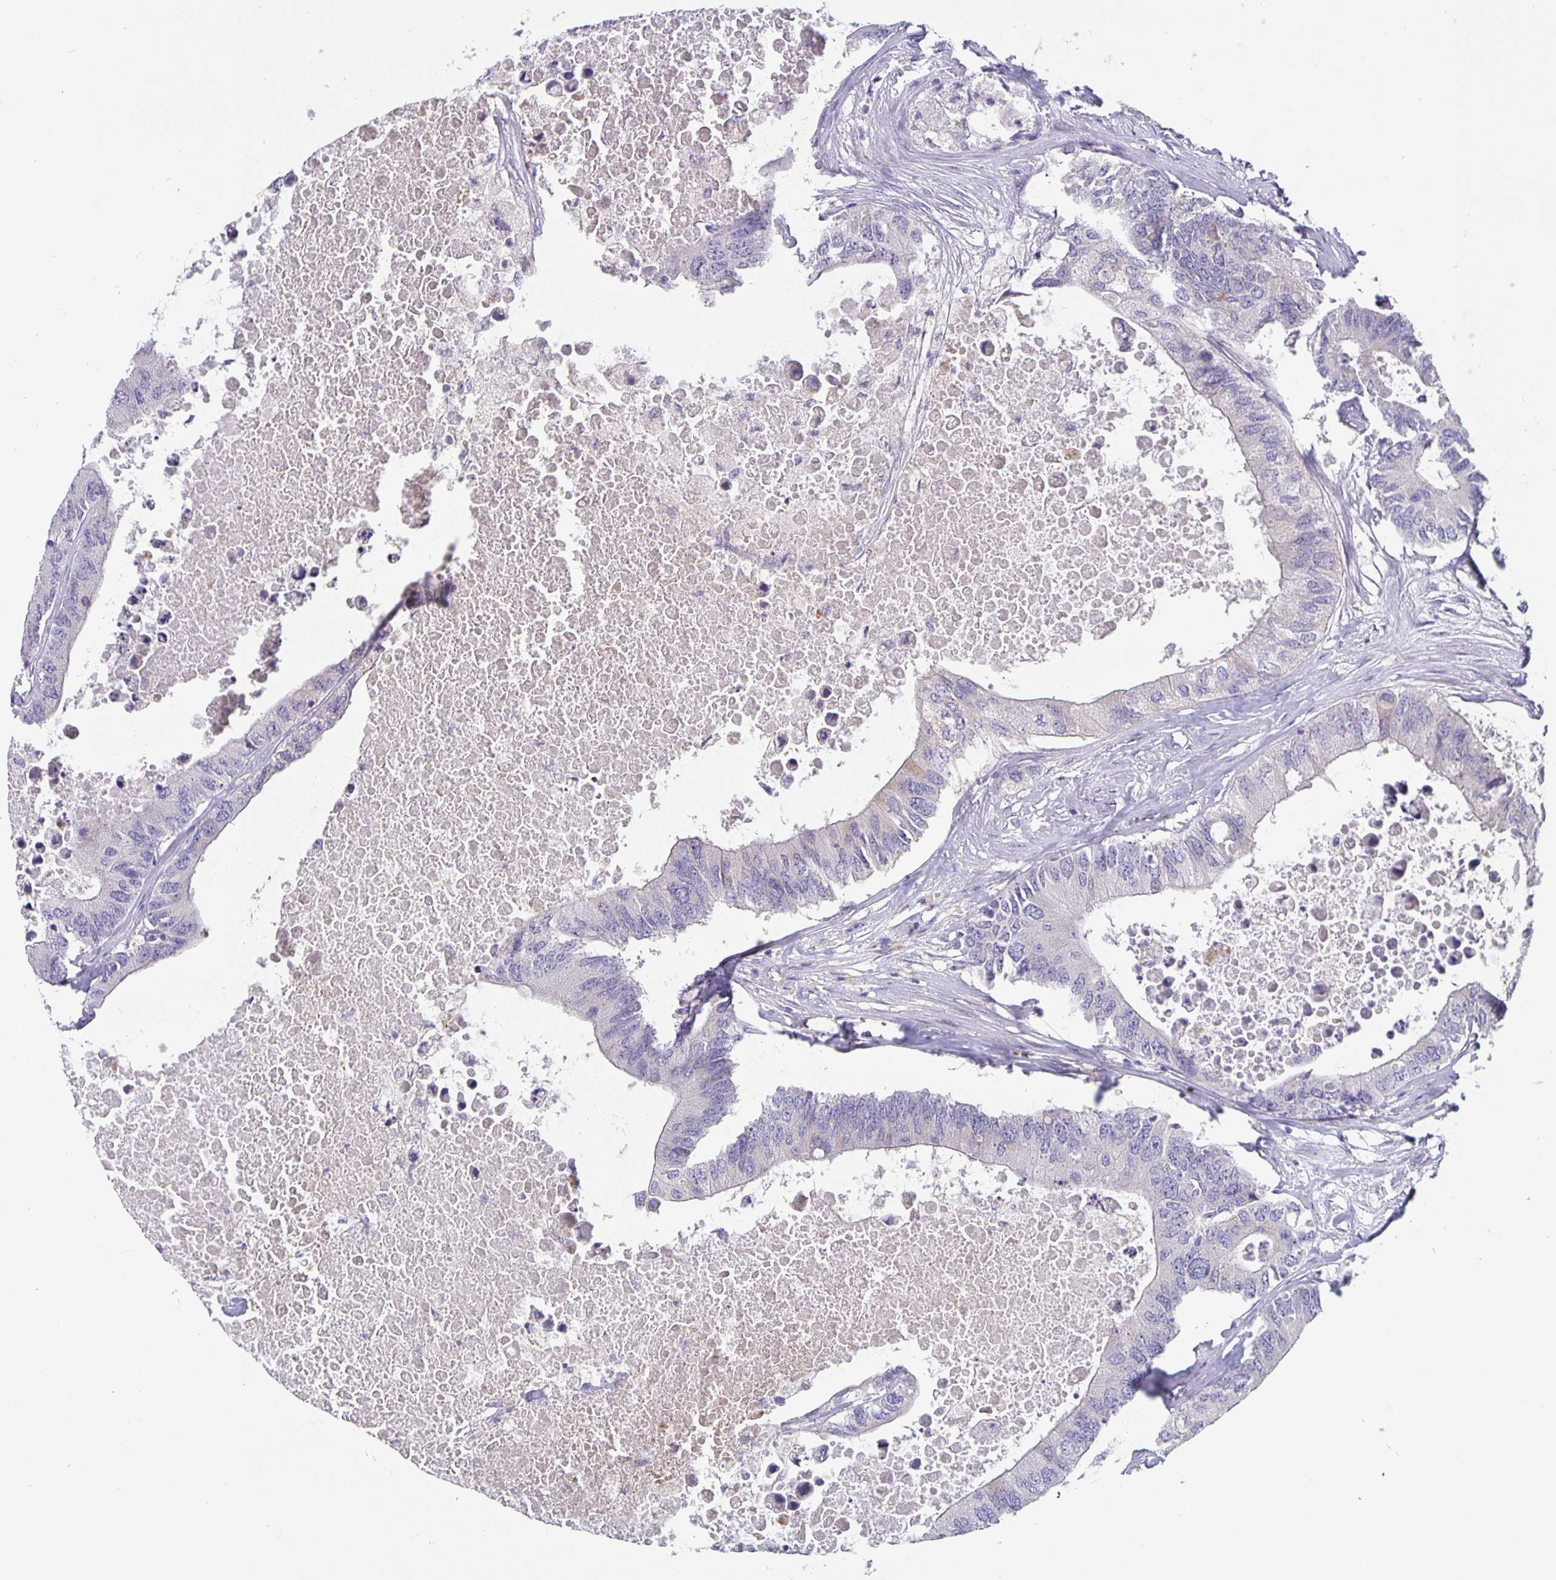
{"staining": {"intensity": "negative", "quantity": "none", "location": "none"}, "tissue": "colorectal cancer", "cell_type": "Tumor cells", "image_type": "cancer", "snomed": [{"axis": "morphology", "description": "Adenocarcinoma, NOS"}, {"axis": "topography", "description": "Colon"}], "caption": "High magnification brightfield microscopy of colorectal cancer (adenocarcinoma) stained with DAB (brown) and counterstained with hematoxylin (blue): tumor cells show no significant staining.", "gene": "GDF15", "patient": {"sex": "male", "age": 71}}